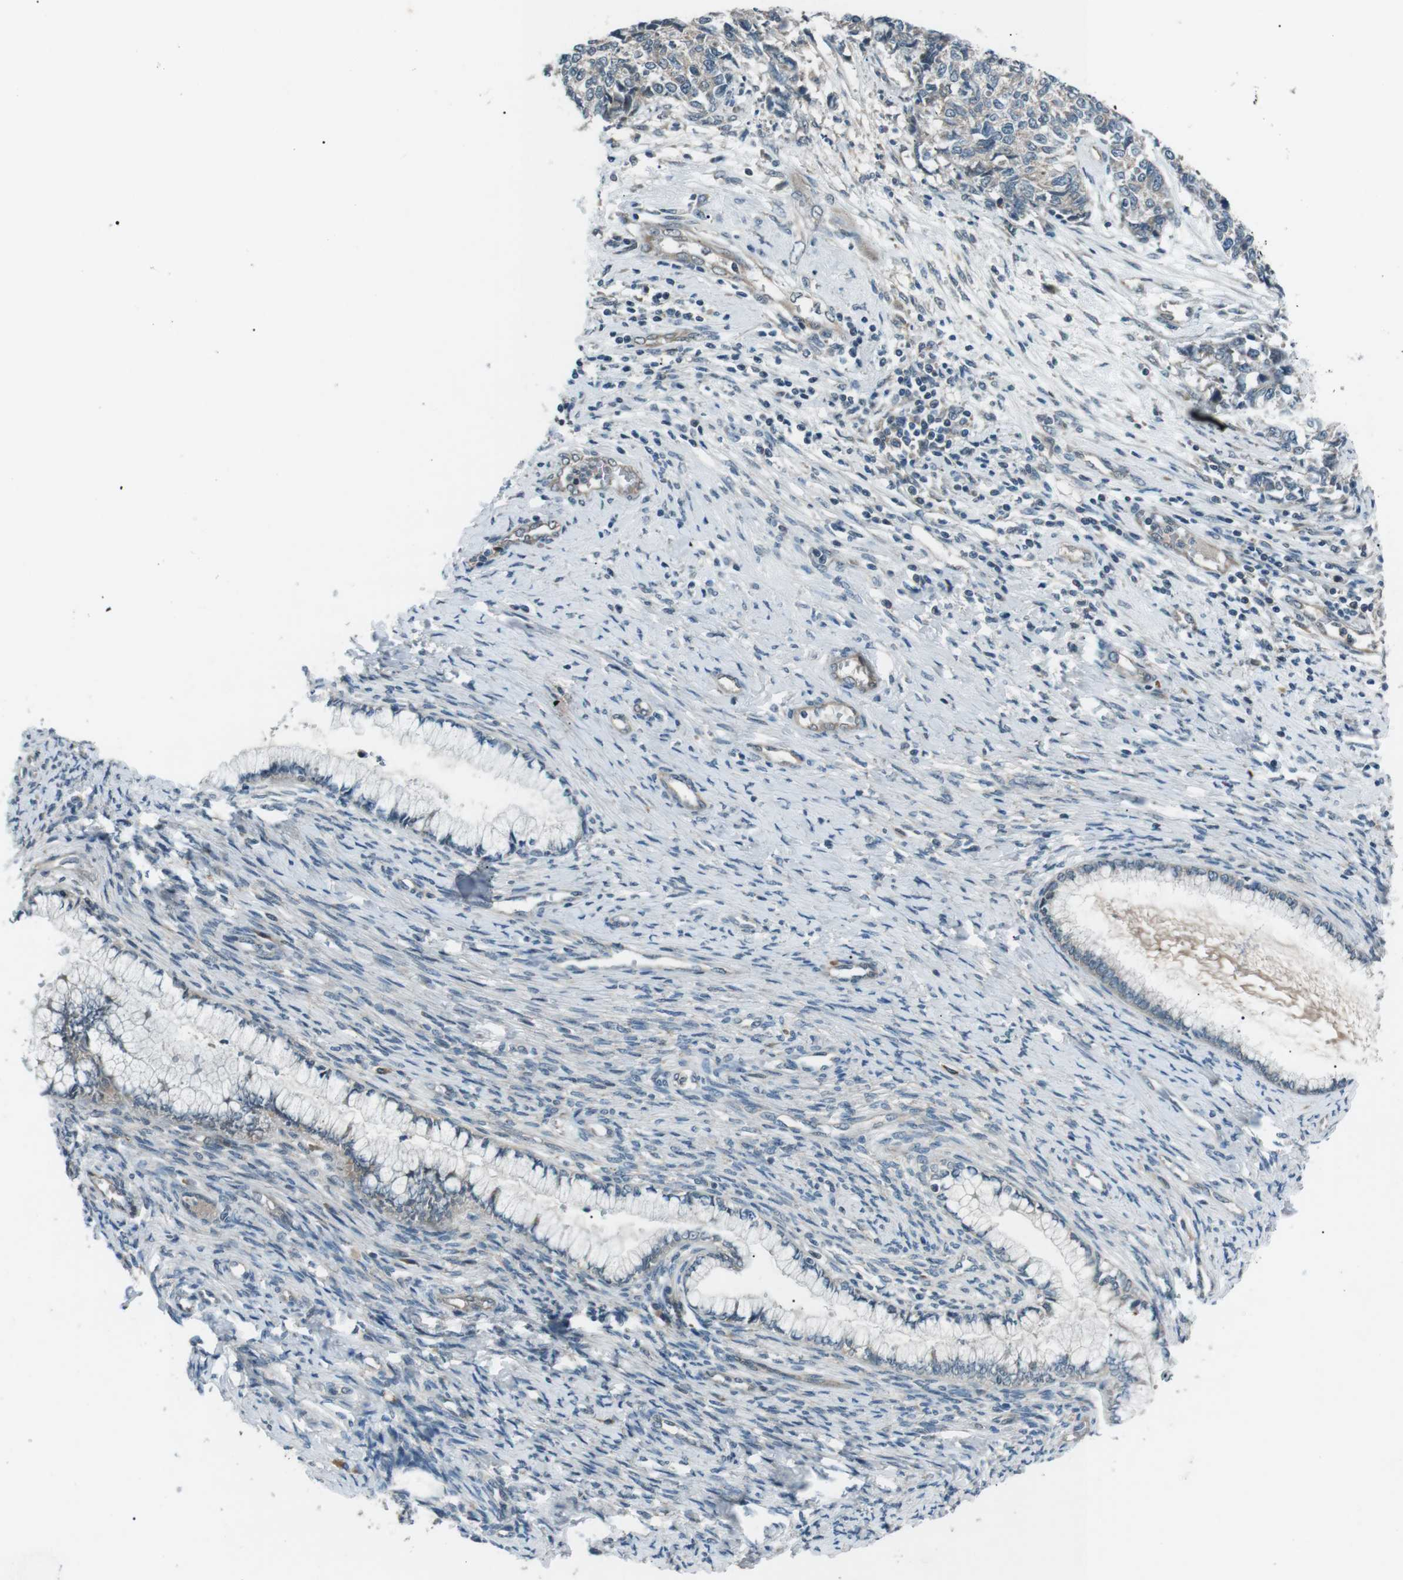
{"staining": {"intensity": "weak", "quantity": "<25%", "location": "cytoplasmic/membranous"}, "tissue": "cervical cancer", "cell_type": "Tumor cells", "image_type": "cancer", "snomed": [{"axis": "morphology", "description": "Squamous cell carcinoma, NOS"}, {"axis": "topography", "description": "Cervix"}], "caption": "An IHC histopathology image of cervical cancer is shown. There is no staining in tumor cells of cervical cancer.", "gene": "LRIG2", "patient": {"sex": "female", "age": 63}}